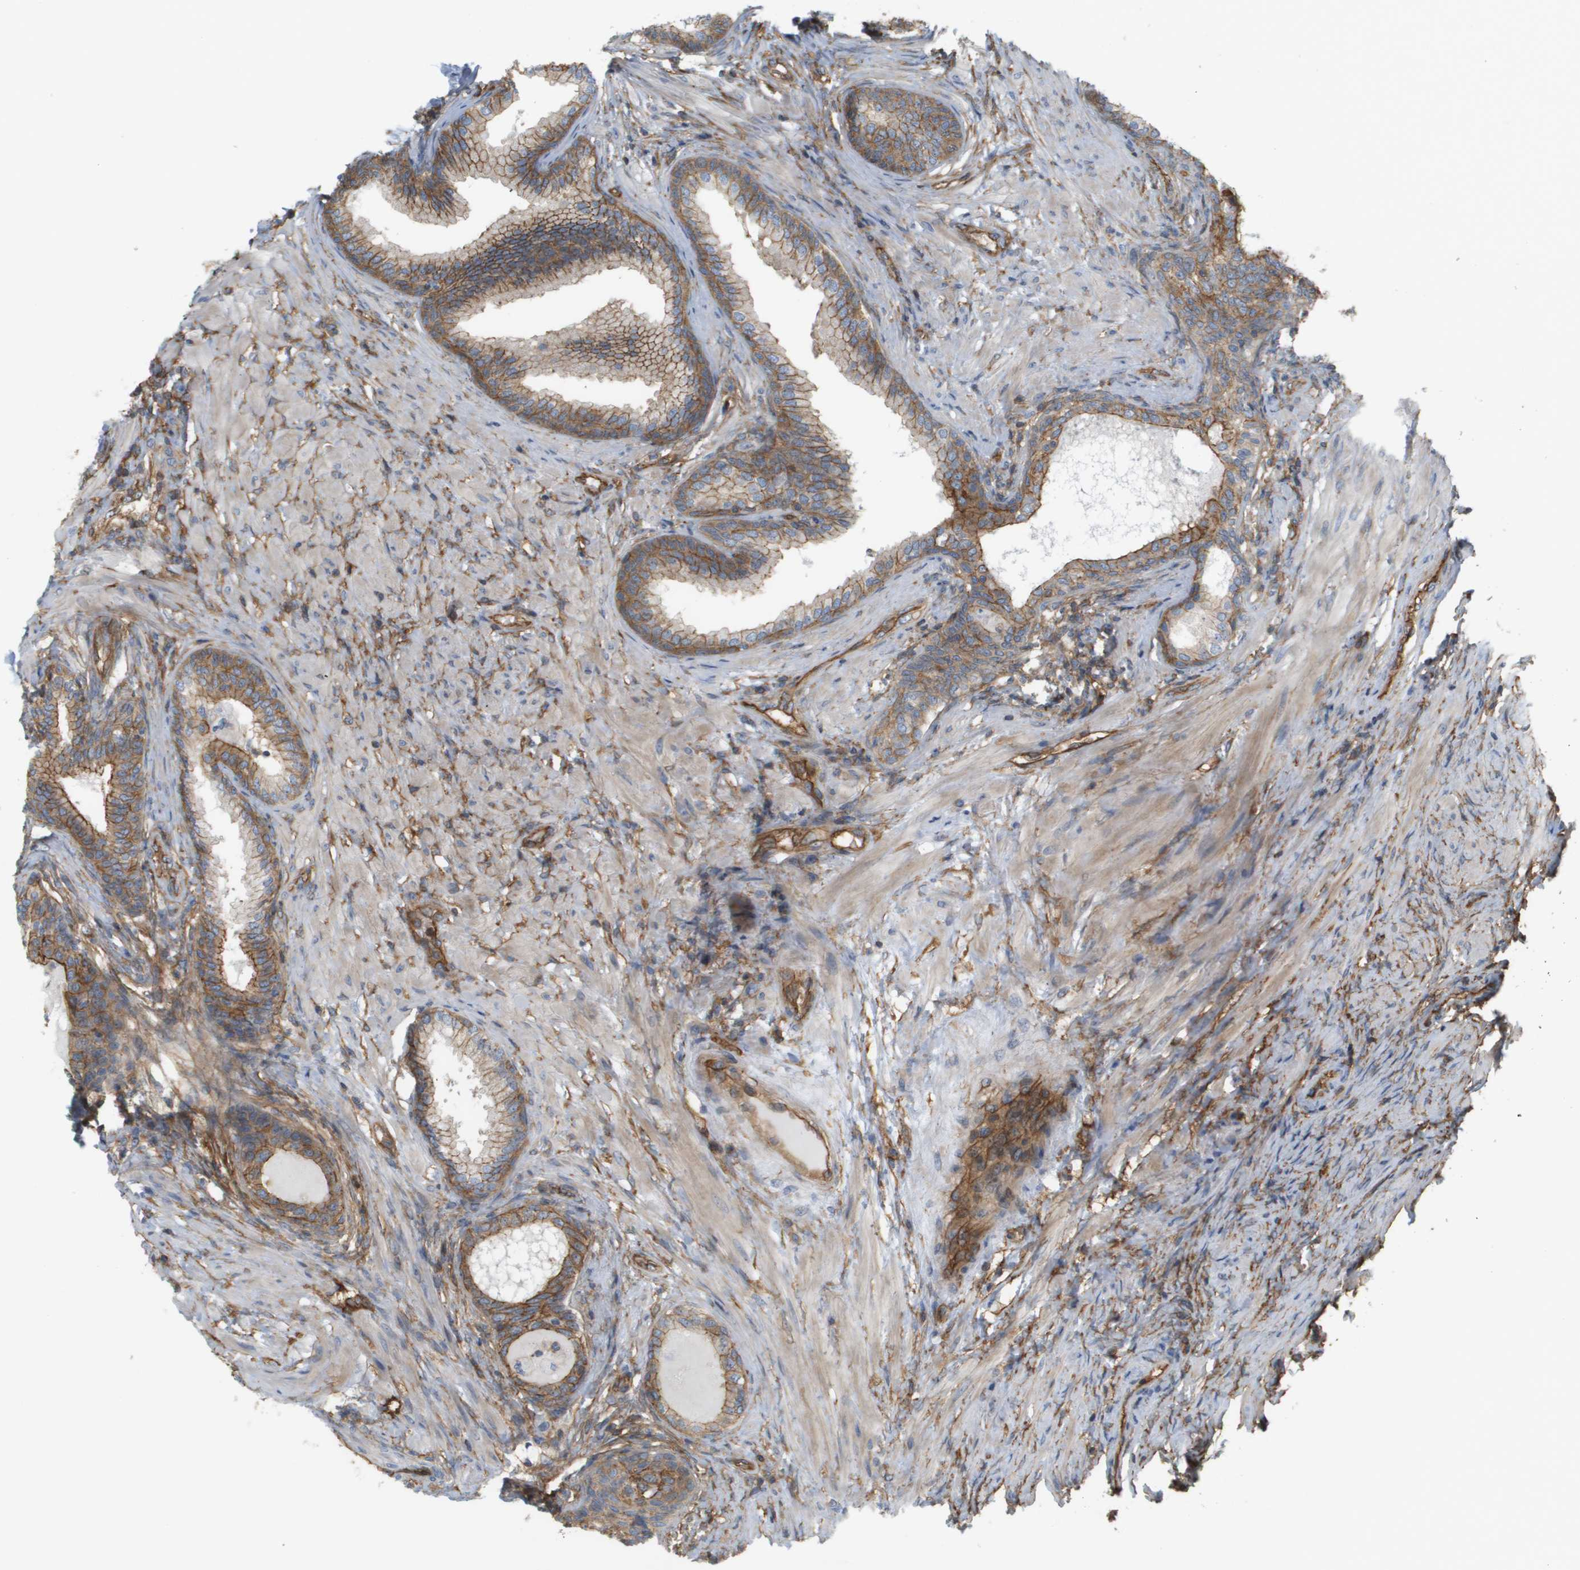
{"staining": {"intensity": "moderate", "quantity": ">75%", "location": "cytoplasmic/membranous"}, "tissue": "prostate", "cell_type": "Glandular cells", "image_type": "normal", "snomed": [{"axis": "morphology", "description": "Normal tissue, NOS"}, {"axis": "topography", "description": "Prostate"}], "caption": "Normal prostate shows moderate cytoplasmic/membranous staining in about >75% of glandular cells, visualized by immunohistochemistry. (DAB (3,3'-diaminobenzidine) IHC with brightfield microscopy, high magnification).", "gene": "SGMS2", "patient": {"sex": "male", "age": 76}}